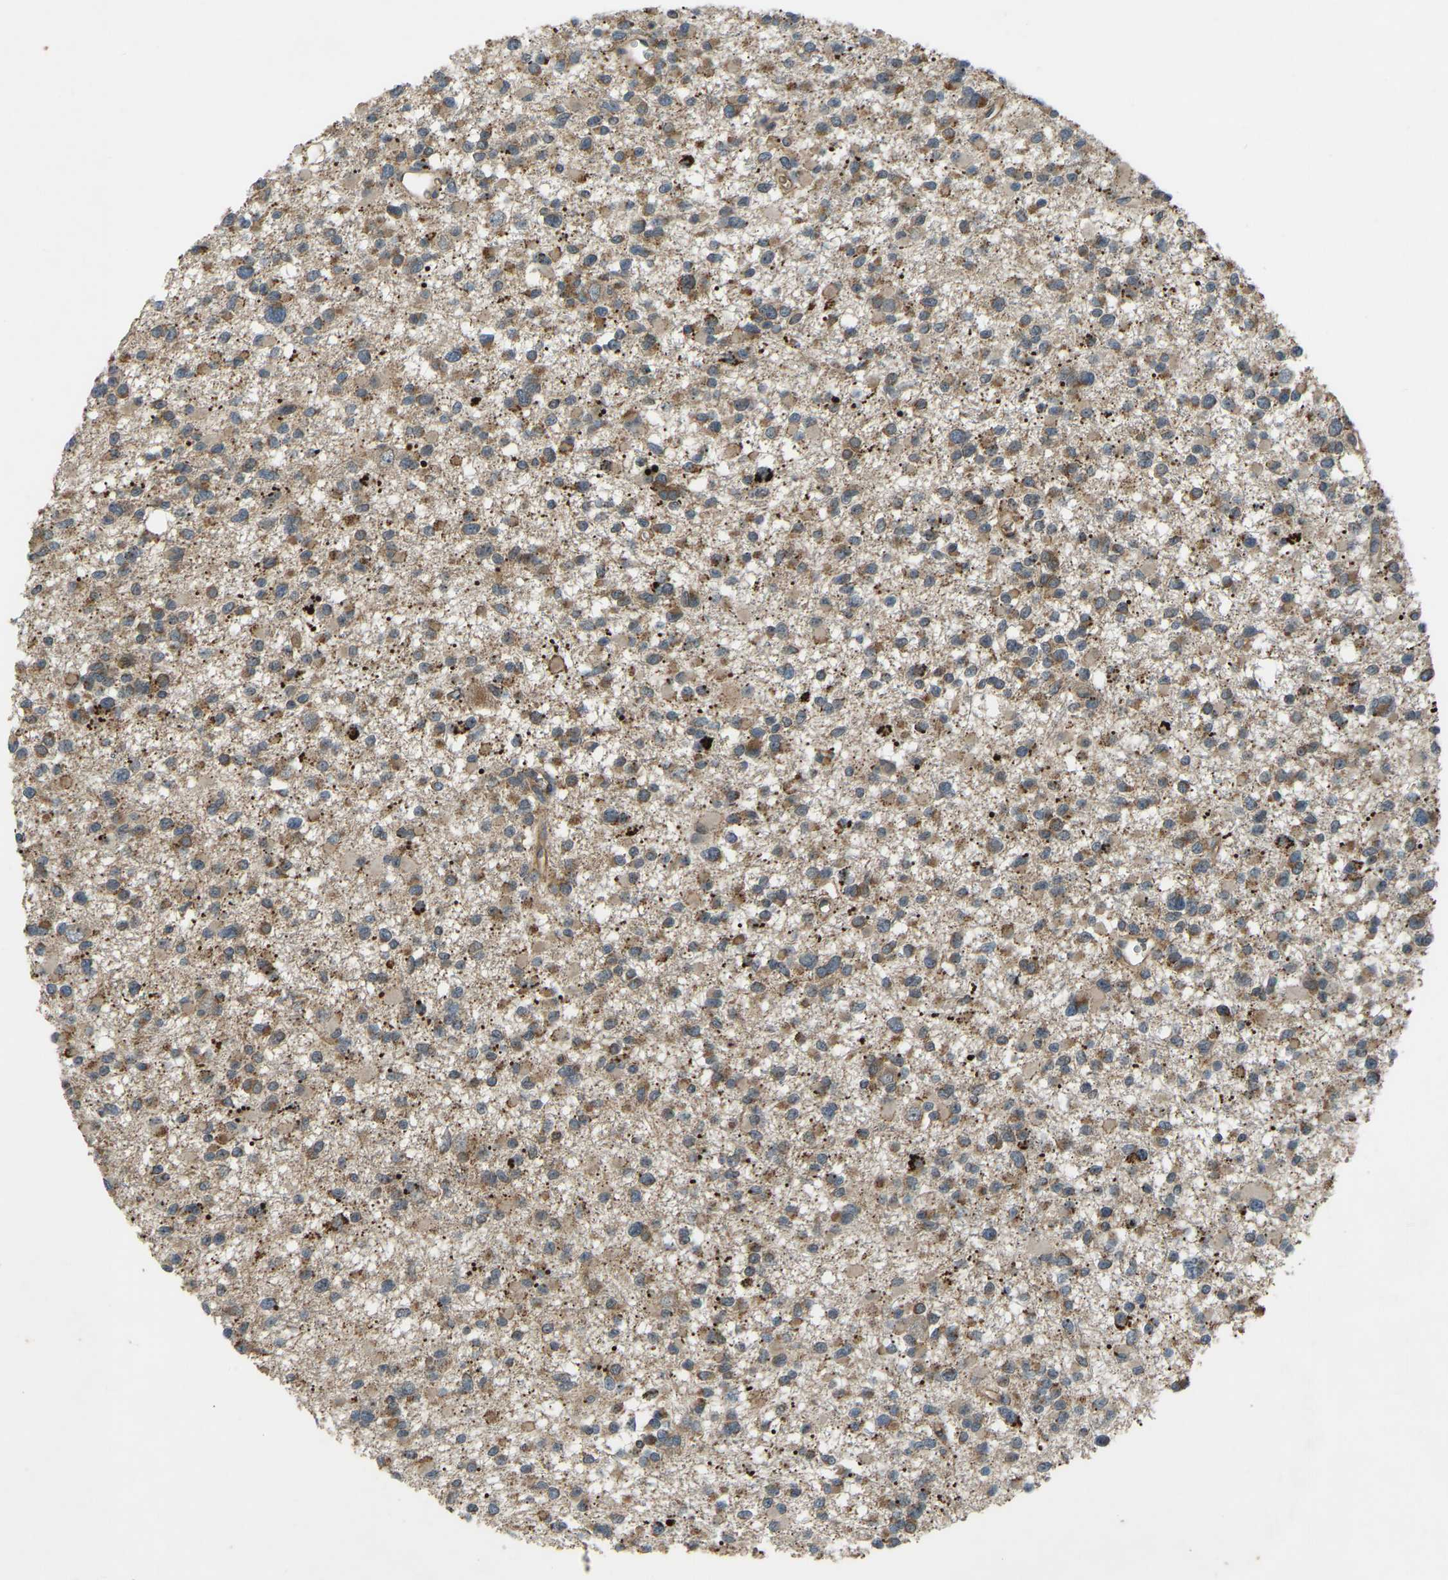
{"staining": {"intensity": "moderate", "quantity": "25%-75%", "location": "cytoplasmic/membranous"}, "tissue": "glioma", "cell_type": "Tumor cells", "image_type": "cancer", "snomed": [{"axis": "morphology", "description": "Glioma, malignant, Low grade"}, {"axis": "topography", "description": "Brain"}], "caption": "Malignant low-grade glioma stained for a protein (brown) exhibits moderate cytoplasmic/membranous positive expression in about 25%-75% of tumor cells.", "gene": "ZNF71", "patient": {"sex": "female", "age": 22}}